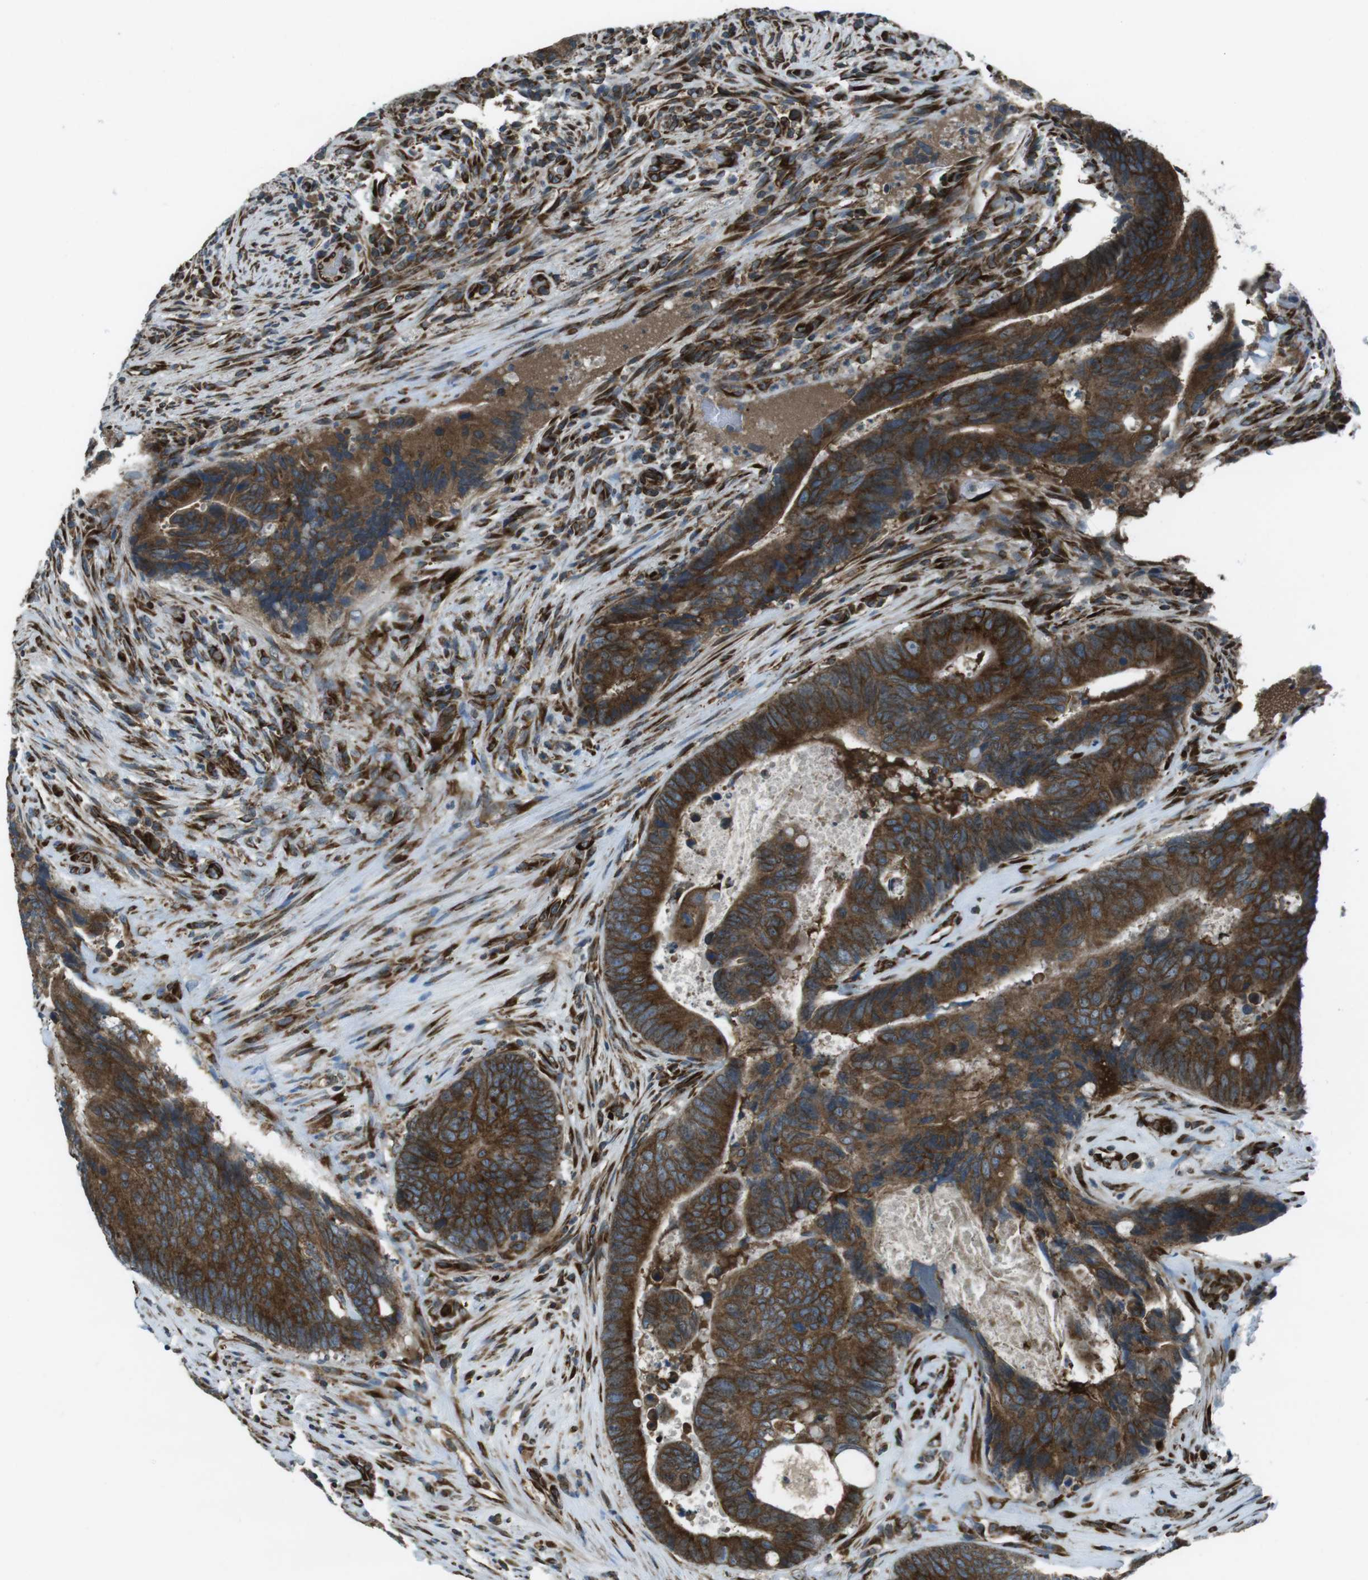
{"staining": {"intensity": "strong", "quantity": ">75%", "location": "cytoplasmic/membranous"}, "tissue": "colorectal cancer", "cell_type": "Tumor cells", "image_type": "cancer", "snomed": [{"axis": "morphology", "description": "Normal tissue, NOS"}, {"axis": "morphology", "description": "Adenocarcinoma, NOS"}, {"axis": "topography", "description": "Colon"}], "caption": "High-power microscopy captured an IHC histopathology image of colorectal adenocarcinoma, revealing strong cytoplasmic/membranous expression in about >75% of tumor cells. The protein is stained brown, and the nuclei are stained in blue (DAB IHC with brightfield microscopy, high magnification).", "gene": "KTN1", "patient": {"sex": "male", "age": 56}}